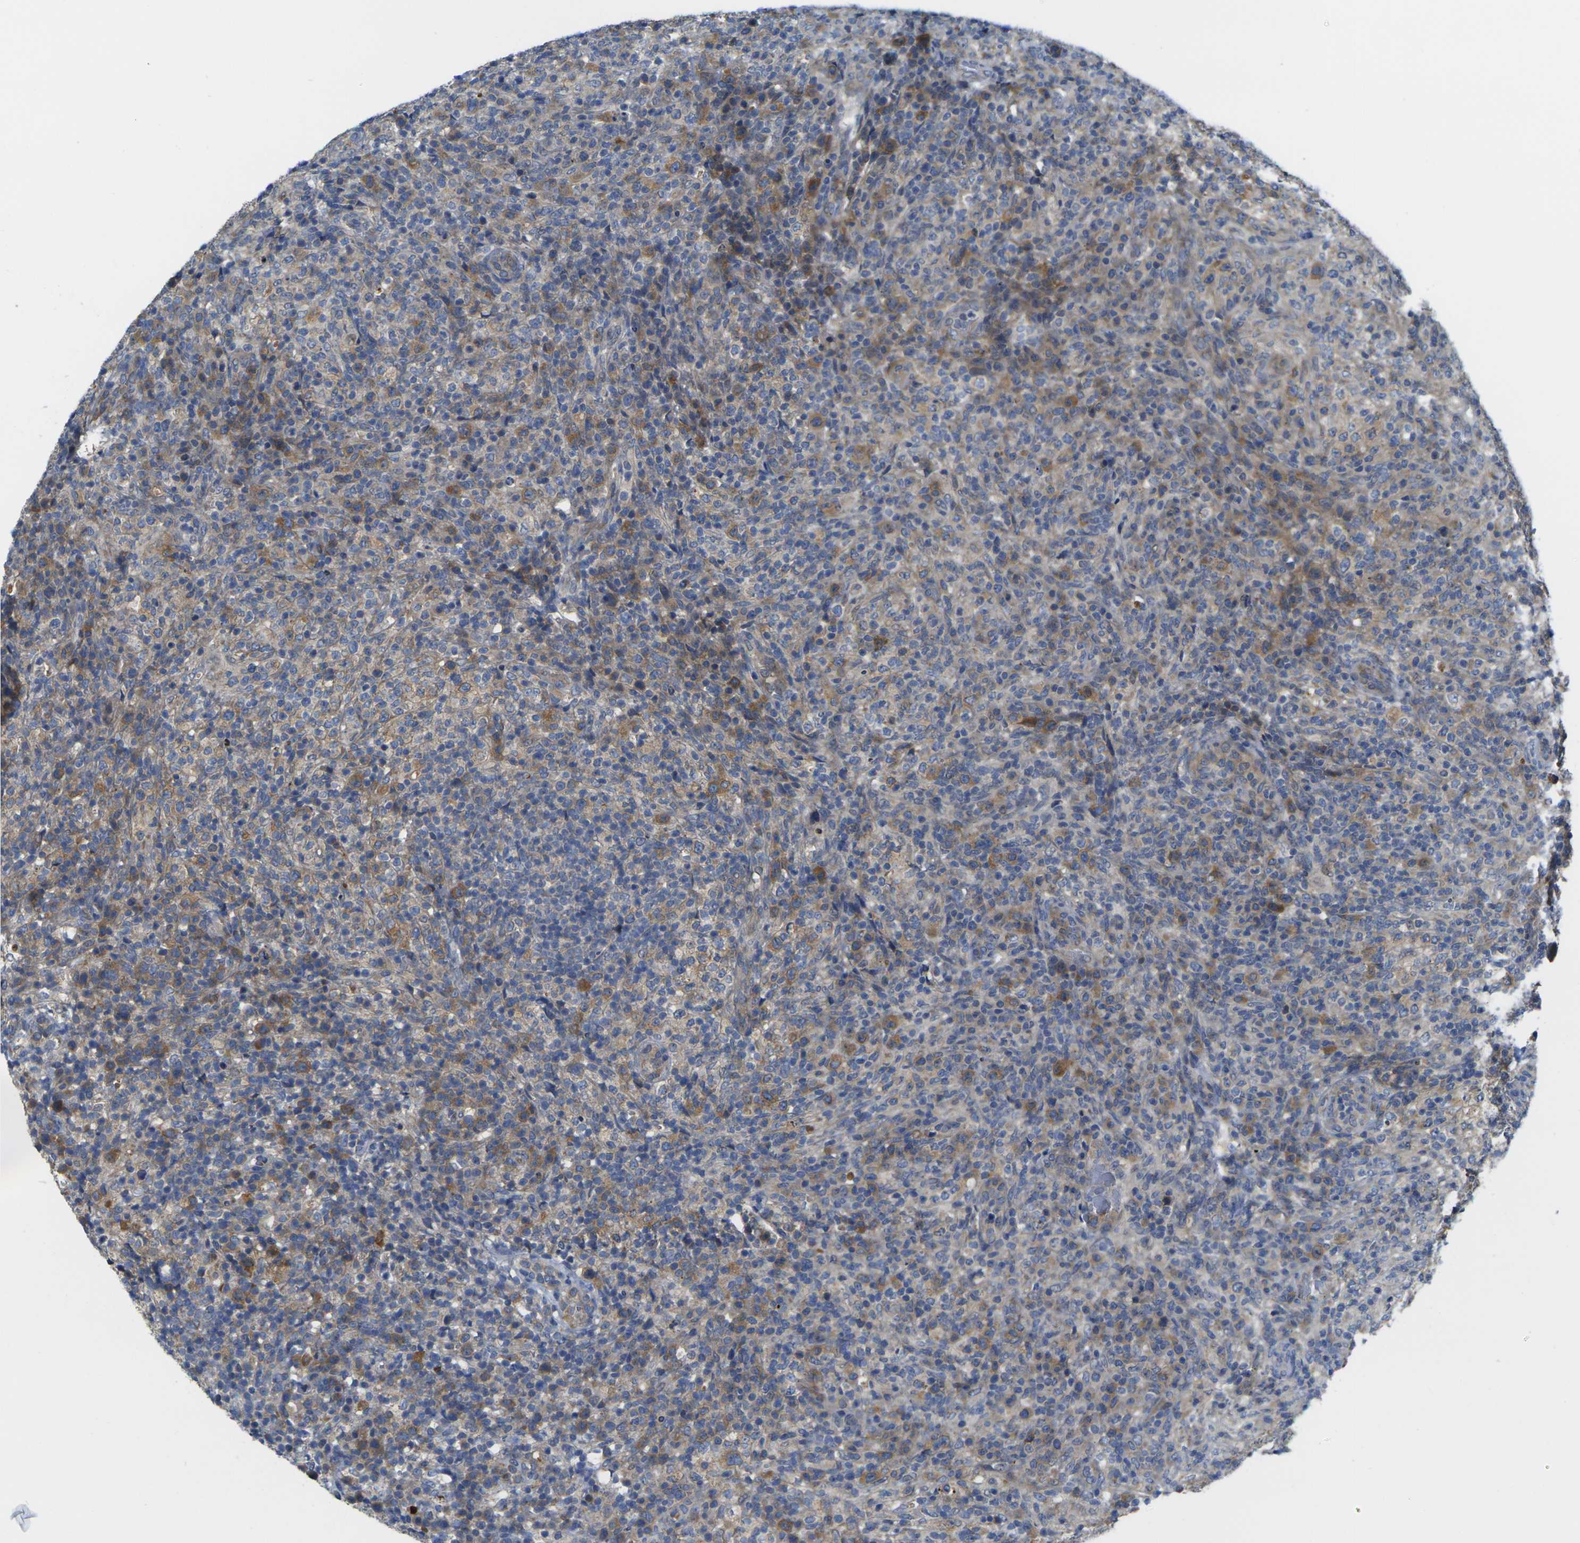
{"staining": {"intensity": "moderate", "quantity": "25%-75%", "location": "cytoplasmic/membranous"}, "tissue": "lymphoma", "cell_type": "Tumor cells", "image_type": "cancer", "snomed": [{"axis": "morphology", "description": "Malignant lymphoma, non-Hodgkin's type, High grade"}, {"axis": "topography", "description": "Lymph node"}], "caption": "Moderate cytoplasmic/membranous protein positivity is present in about 25%-75% of tumor cells in high-grade malignant lymphoma, non-Hodgkin's type.", "gene": "GNA12", "patient": {"sex": "female", "age": 76}}